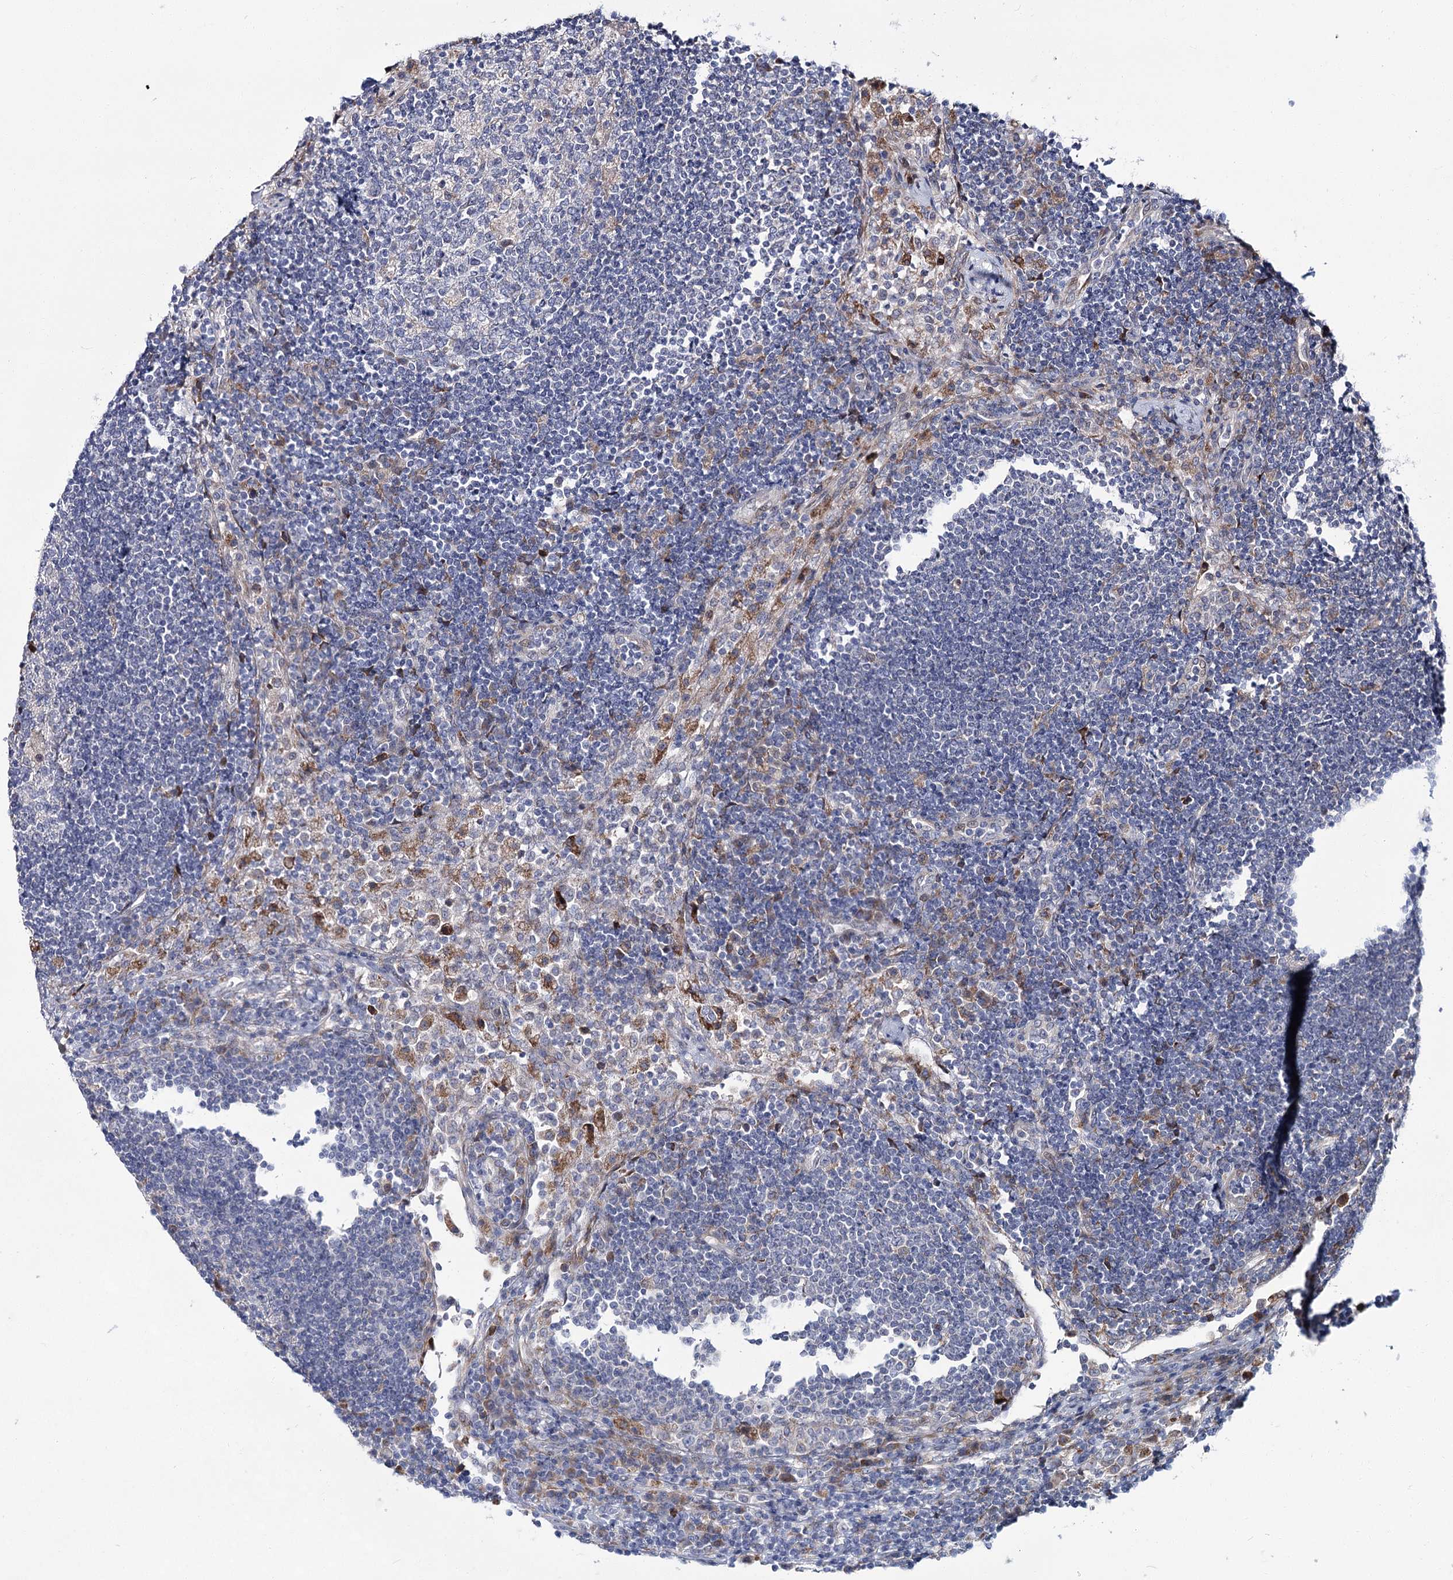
{"staining": {"intensity": "negative", "quantity": "none", "location": "none"}, "tissue": "lymph node", "cell_type": "Germinal center cells", "image_type": "normal", "snomed": [{"axis": "morphology", "description": "Normal tissue, NOS"}, {"axis": "topography", "description": "Lymph node"}], "caption": "Lymph node stained for a protein using IHC exhibits no positivity germinal center cells.", "gene": "CPLANE1", "patient": {"sex": "female", "age": 53}}